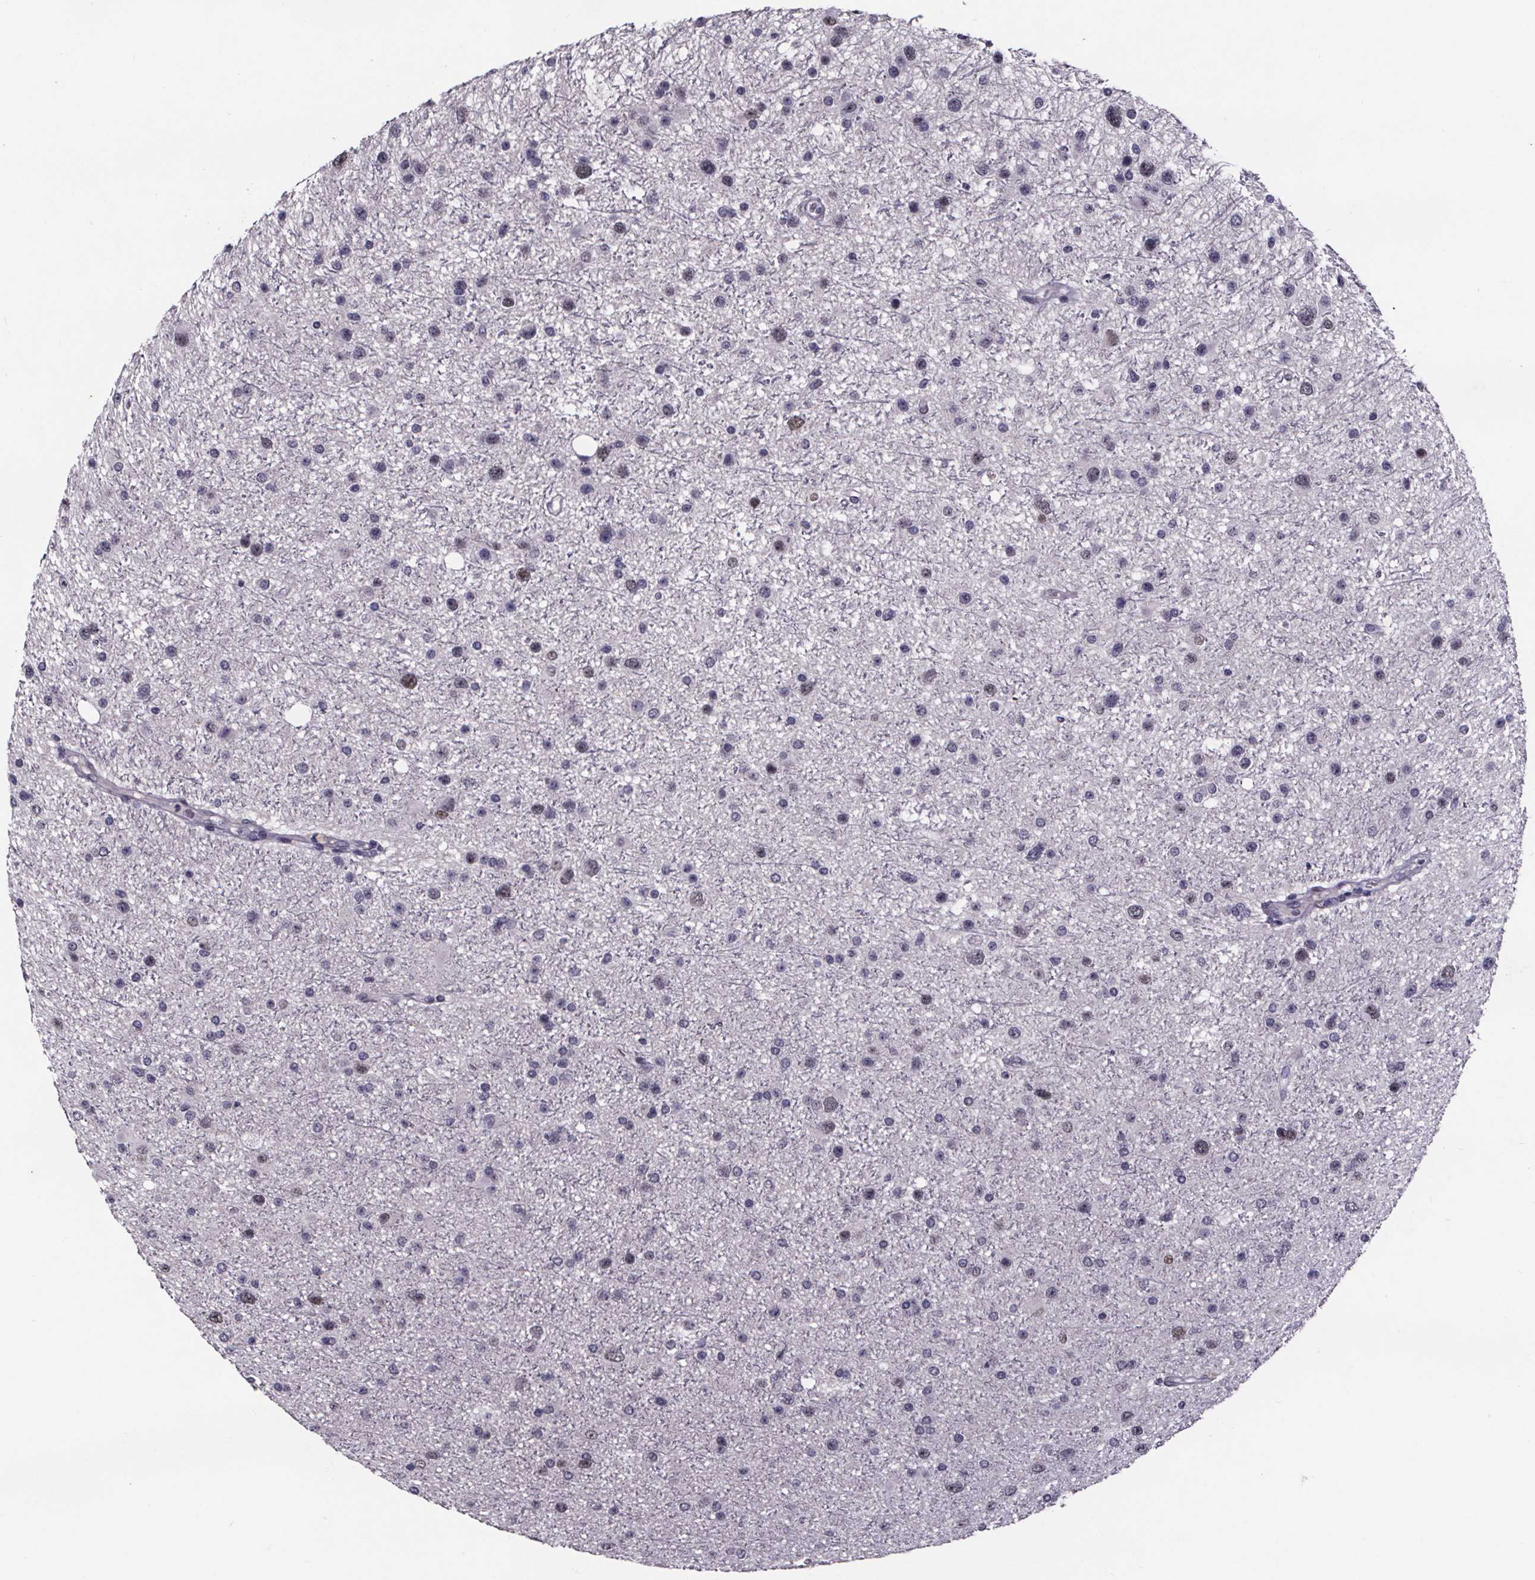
{"staining": {"intensity": "negative", "quantity": "none", "location": "none"}, "tissue": "glioma", "cell_type": "Tumor cells", "image_type": "cancer", "snomed": [{"axis": "morphology", "description": "Glioma, malignant, Low grade"}, {"axis": "topography", "description": "Brain"}], "caption": "DAB immunohistochemical staining of human glioma exhibits no significant positivity in tumor cells.", "gene": "AR", "patient": {"sex": "female", "age": 32}}